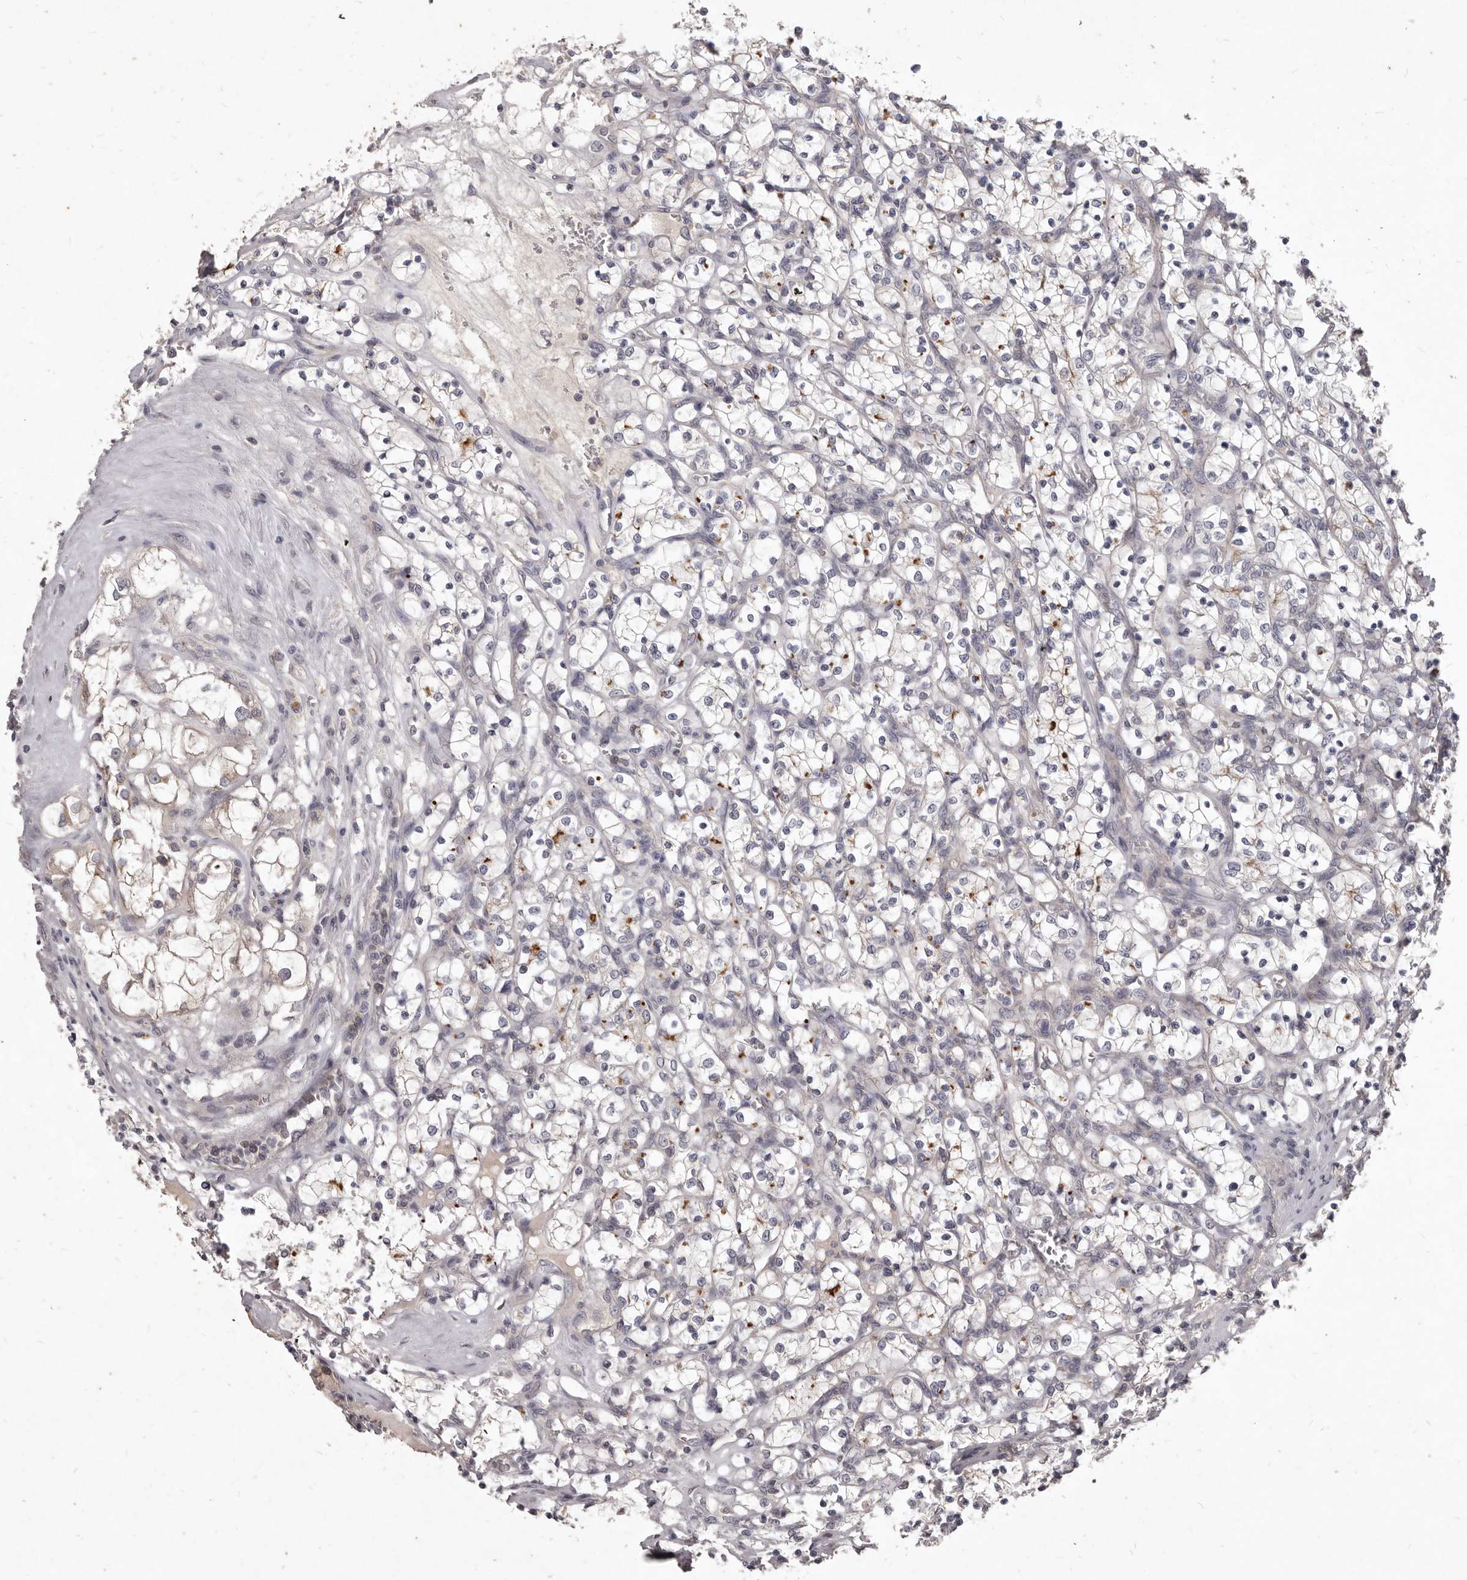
{"staining": {"intensity": "negative", "quantity": "none", "location": "none"}, "tissue": "renal cancer", "cell_type": "Tumor cells", "image_type": "cancer", "snomed": [{"axis": "morphology", "description": "Adenocarcinoma, NOS"}, {"axis": "topography", "description": "Kidney"}], "caption": "Histopathology image shows no protein positivity in tumor cells of renal adenocarcinoma tissue.", "gene": "GPRC5C", "patient": {"sex": "female", "age": 69}}